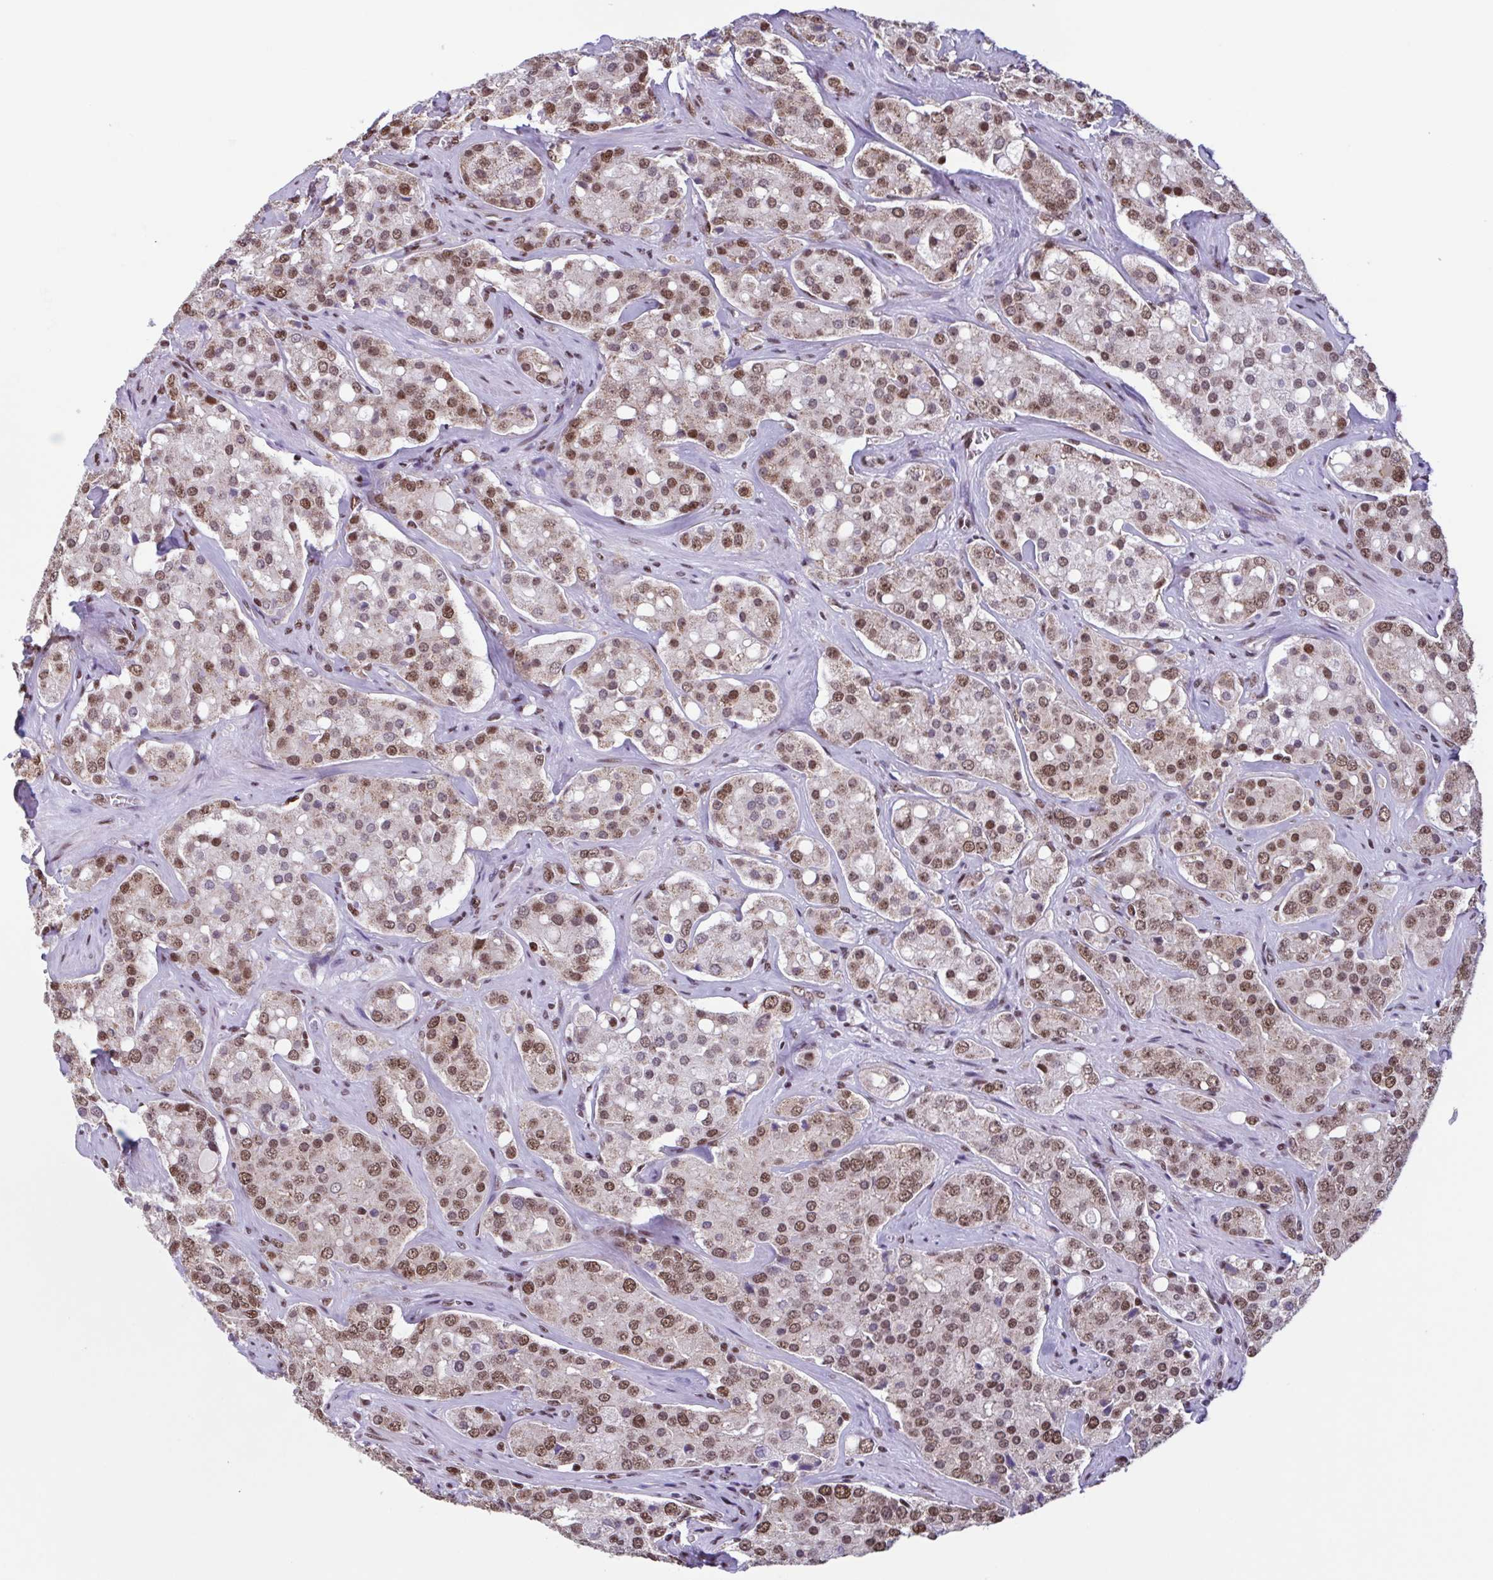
{"staining": {"intensity": "moderate", "quantity": ">75%", "location": "nuclear"}, "tissue": "prostate cancer", "cell_type": "Tumor cells", "image_type": "cancer", "snomed": [{"axis": "morphology", "description": "Adenocarcinoma, High grade"}, {"axis": "topography", "description": "Prostate"}], "caption": "IHC micrograph of neoplastic tissue: prostate adenocarcinoma (high-grade) stained using IHC displays medium levels of moderate protein expression localized specifically in the nuclear of tumor cells, appearing as a nuclear brown color.", "gene": "TIMM21", "patient": {"sex": "male", "age": 67}}